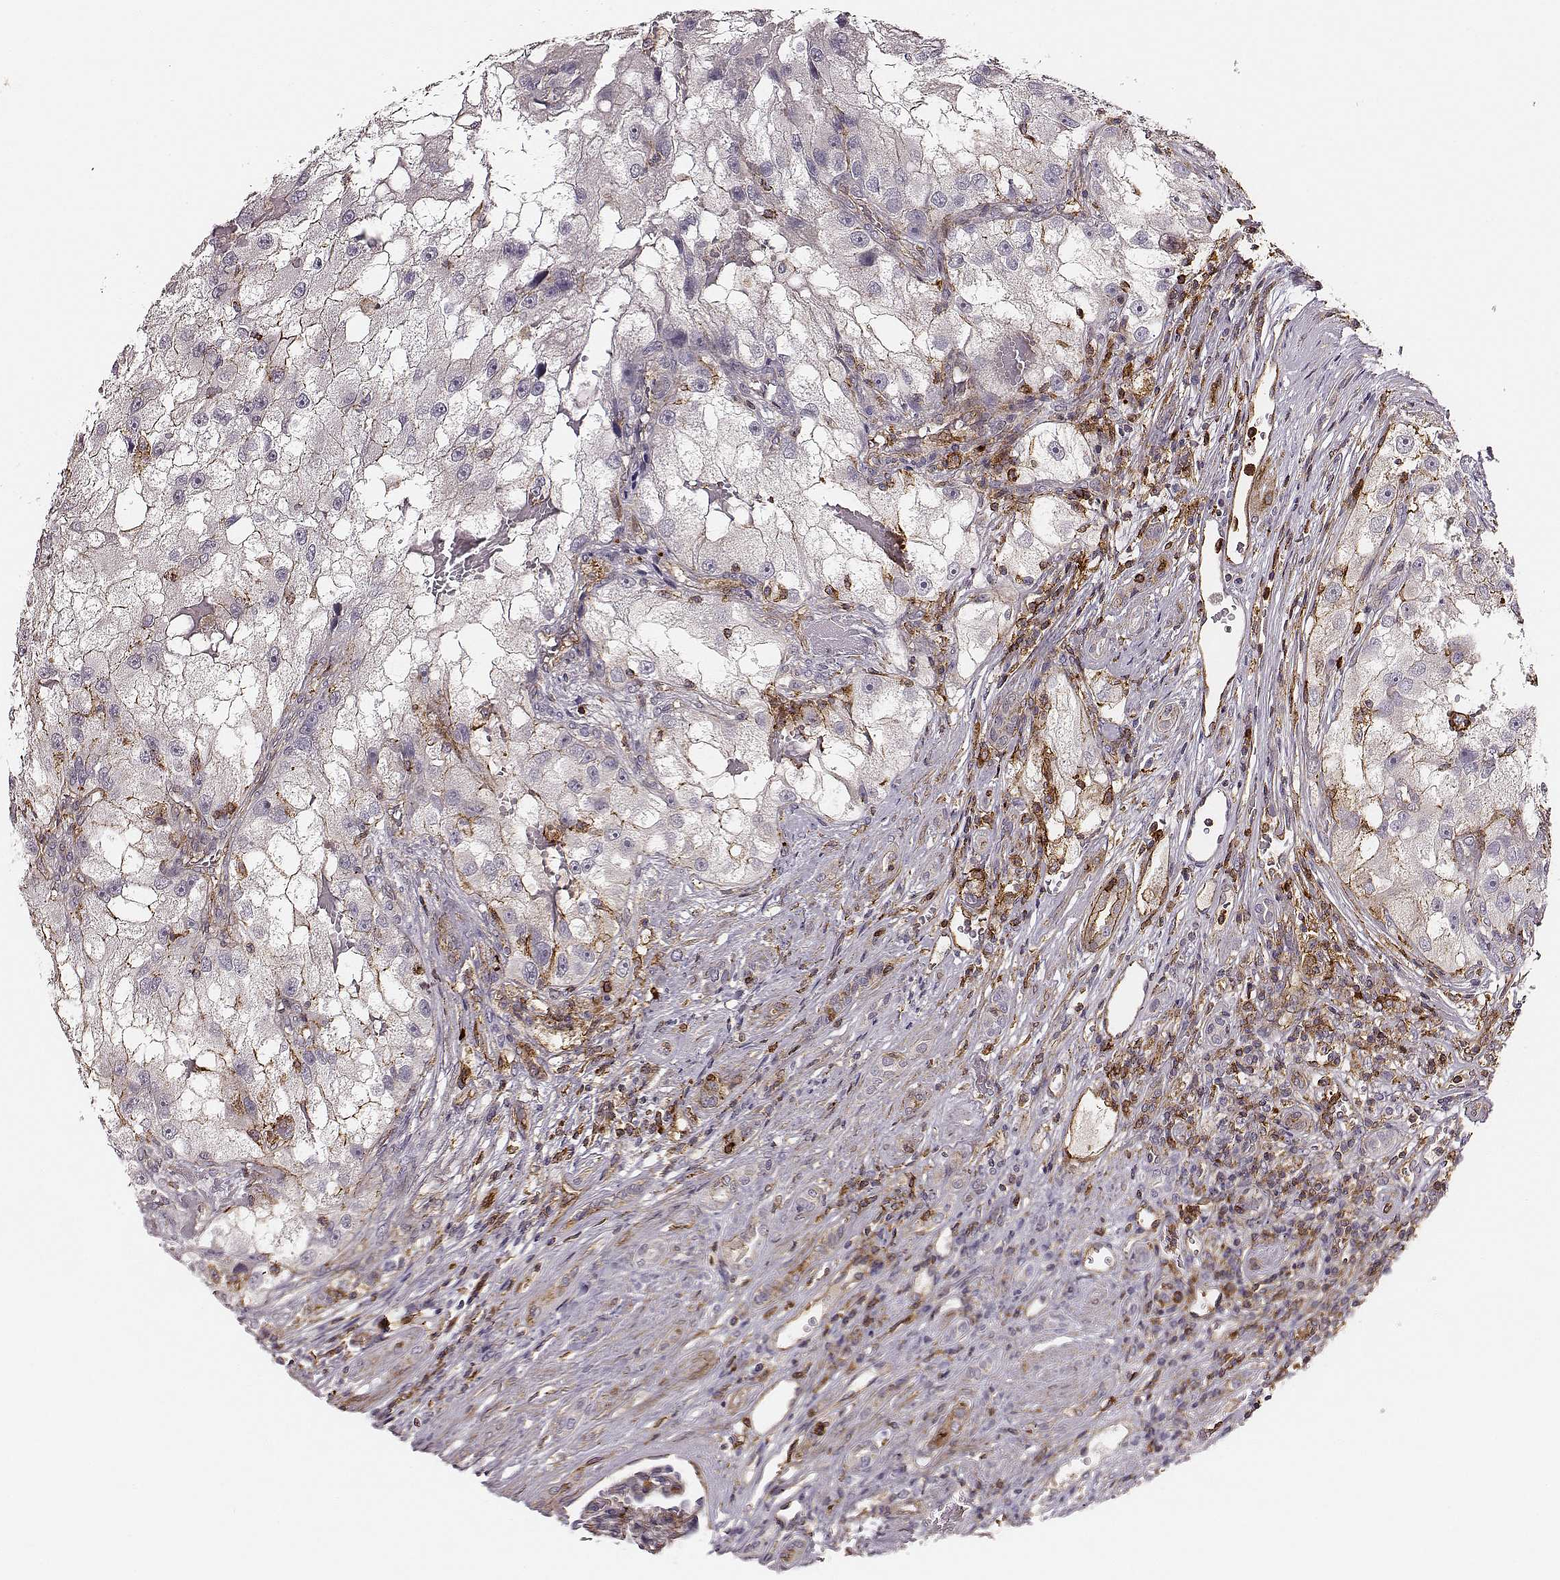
{"staining": {"intensity": "moderate", "quantity": "<25%", "location": "cytoplasmic/membranous"}, "tissue": "renal cancer", "cell_type": "Tumor cells", "image_type": "cancer", "snomed": [{"axis": "morphology", "description": "Adenocarcinoma, NOS"}, {"axis": "topography", "description": "Kidney"}], "caption": "A histopathology image of renal cancer (adenocarcinoma) stained for a protein exhibits moderate cytoplasmic/membranous brown staining in tumor cells. Using DAB (3,3'-diaminobenzidine) (brown) and hematoxylin (blue) stains, captured at high magnification using brightfield microscopy.", "gene": "ZYX", "patient": {"sex": "male", "age": 63}}